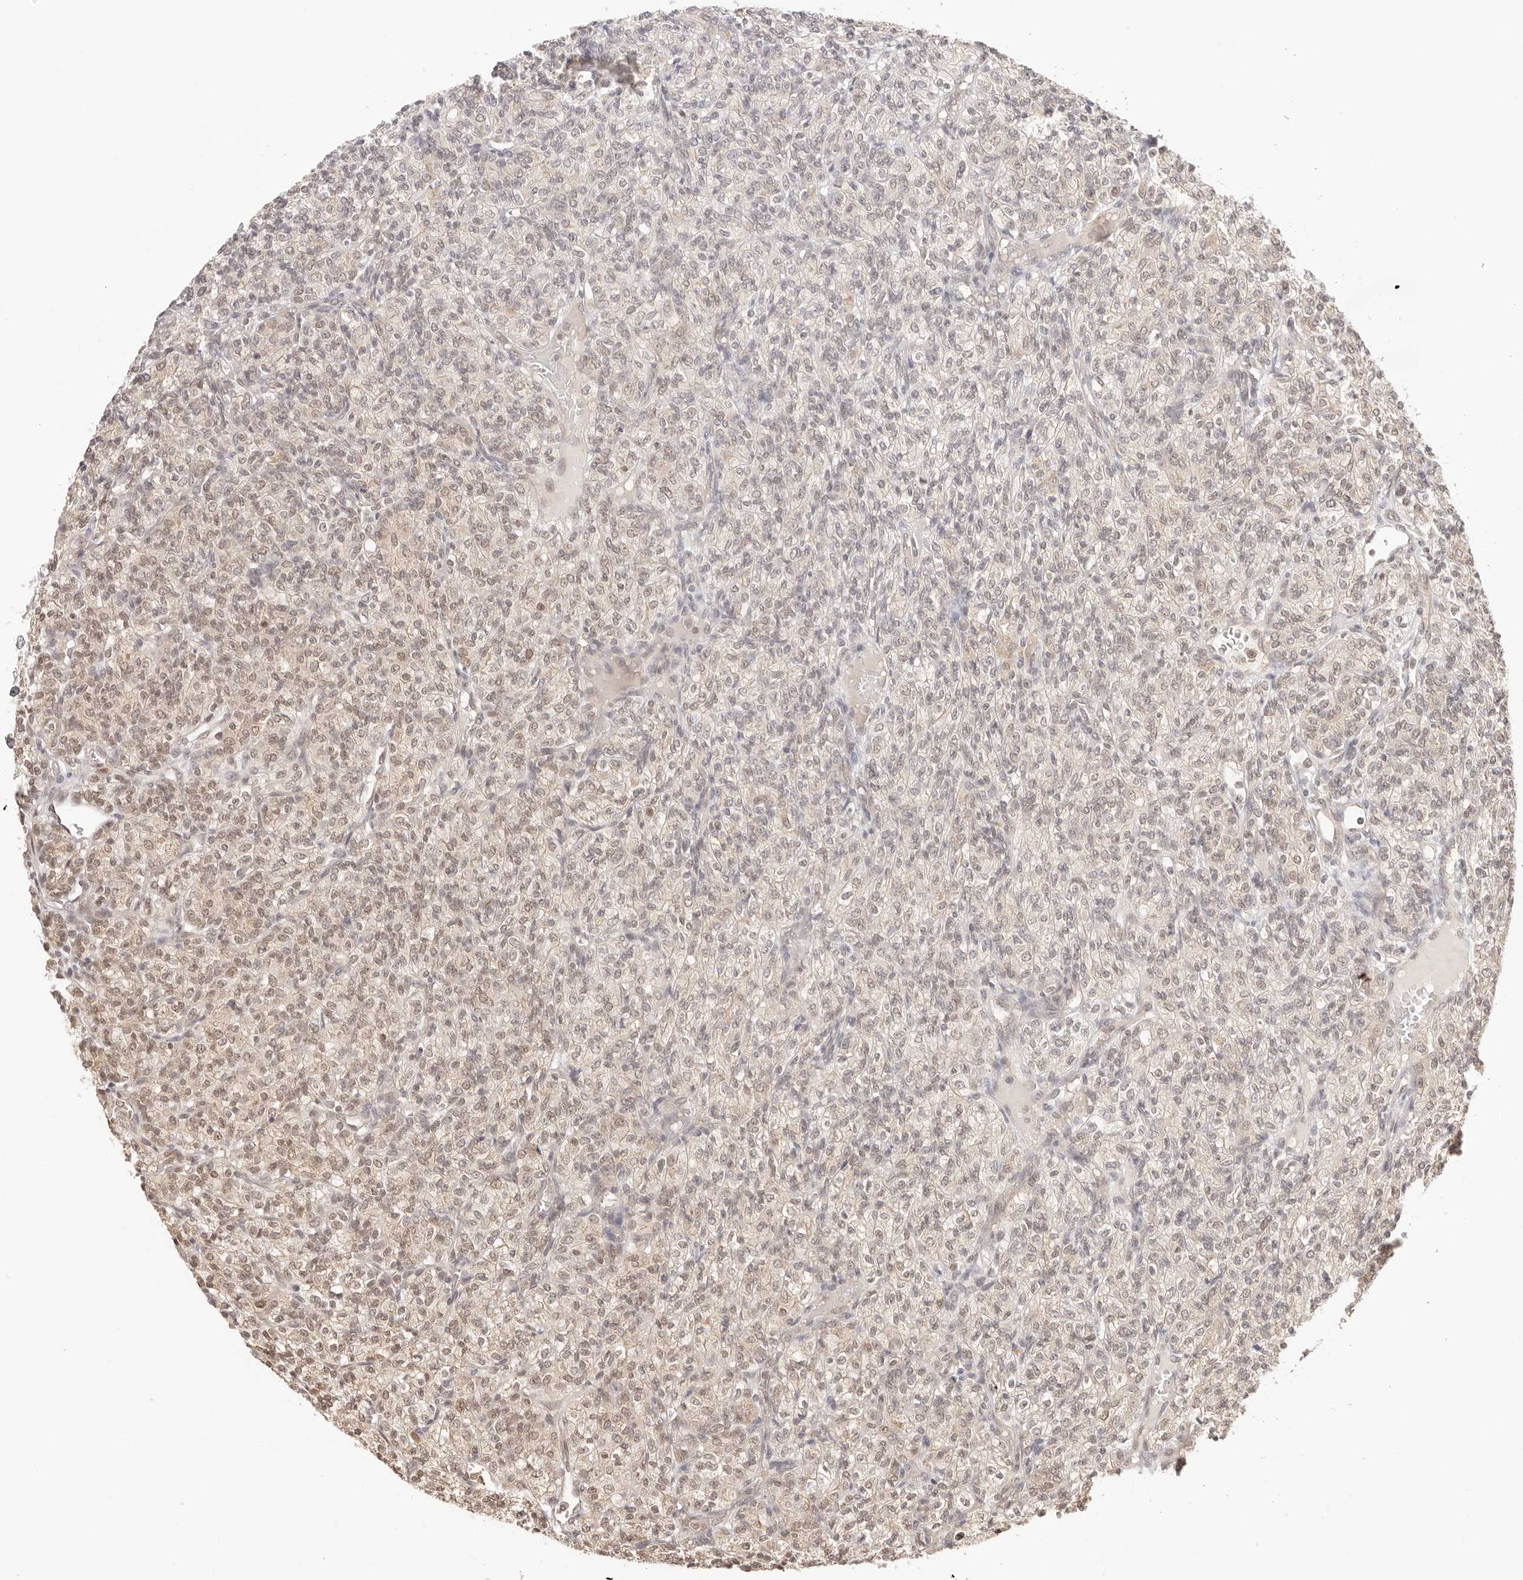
{"staining": {"intensity": "weak", "quantity": ">75%", "location": "cytoplasmic/membranous,nuclear"}, "tissue": "renal cancer", "cell_type": "Tumor cells", "image_type": "cancer", "snomed": [{"axis": "morphology", "description": "Adenocarcinoma, NOS"}, {"axis": "topography", "description": "Kidney"}], "caption": "IHC photomicrograph of human renal adenocarcinoma stained for a protein (brown), which reveals low levels of weak cytoplasmic/membranous and nuclear positivity in about >75% of tumor cells.", "gene": "RFC3", "patient": {"sex": "male", "age": 77}}